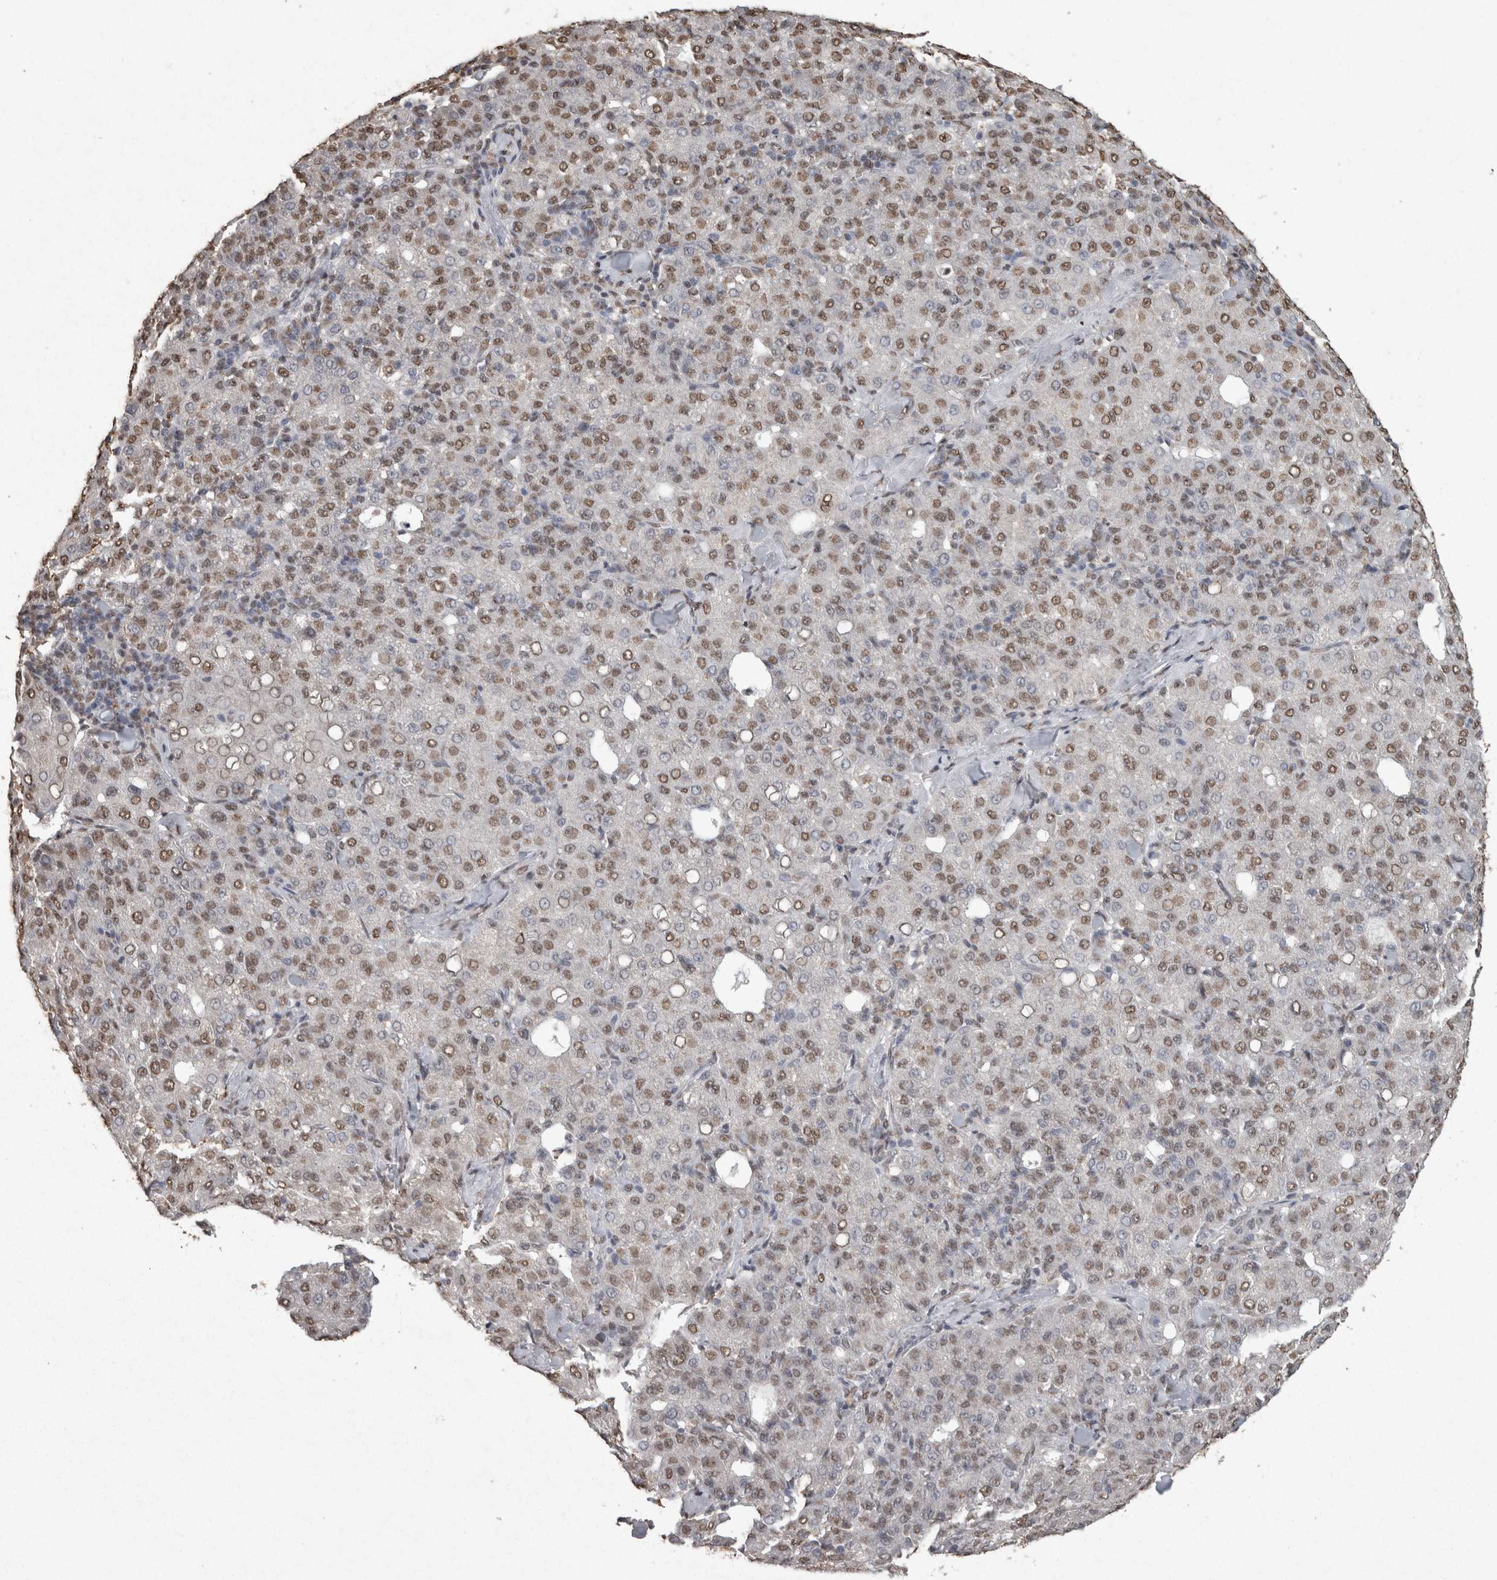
{"staining": {"intensity": "moderate", "quantity": "<25%", "location": "nuclear"}, "tissue": "liver cancer", "cell_type": "Tumor cells", "image_type": "cancer", "snomed": [{"axis": "morphology", "description": "Carcinoma, Hepatocellular, NOS"}, {"axis": "topography", "description": "Liver"}], "caption": "High-magnification brightfield microscopy of liver cancer (hepatocellular carcinoma) stained with DAB (3,3'-diaminobenzidine) (brown) and counterstained with hematoxylin (blue). tumor cells exhibit moderate nuclear staining is seen in about<25% of cells. Using DAB (brown) and hematoxylin (blue) stains, captured at high magnification using brightfield microscopy.", "gene": "SMAD7", "patient": {"sex": "male", "age": 65}}